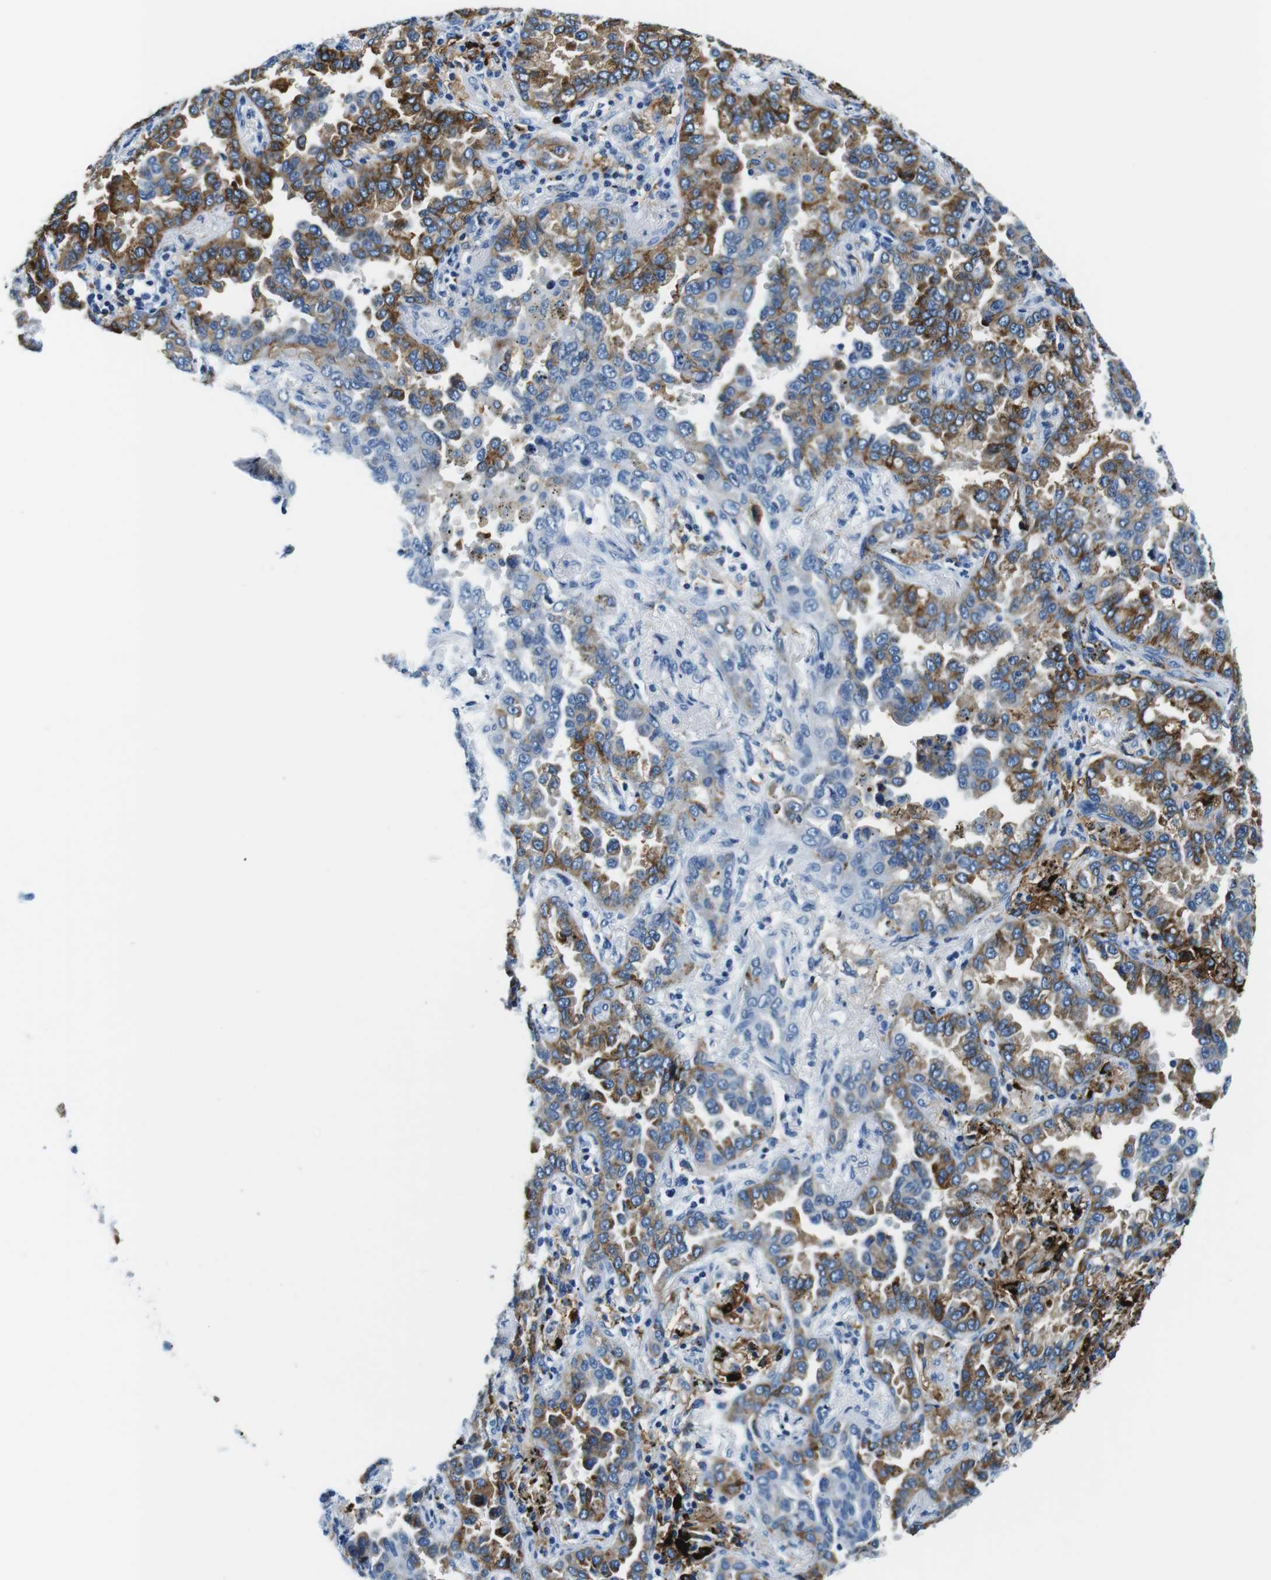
{"staining": {"intensity": "strong", "quantity": "25%-75%", "location": "cytoplasmic/membranous"}, "tissue": "lung cancer", "cell_type": "Tumor cells", "image_type": "cancer", "snomed": [{"axis": "morphology", "description": "Normal tissue, NOS"}, {"axis": "morphology", "description": "Adenocarcinoma, NOS"}, {"axis": "topography", "description": "Lung"}], "caption": "The micrograph displays a brown stain indicating the presence of a protein in the cytoplasmic/membranous of tumor cells in adenocarcinoma (lung). (brown staining indicates protein expression, while blue staining denotes nuclei).", "gene": "HLA-DRB1", "patient": {"sex": "male", "age": 59}}